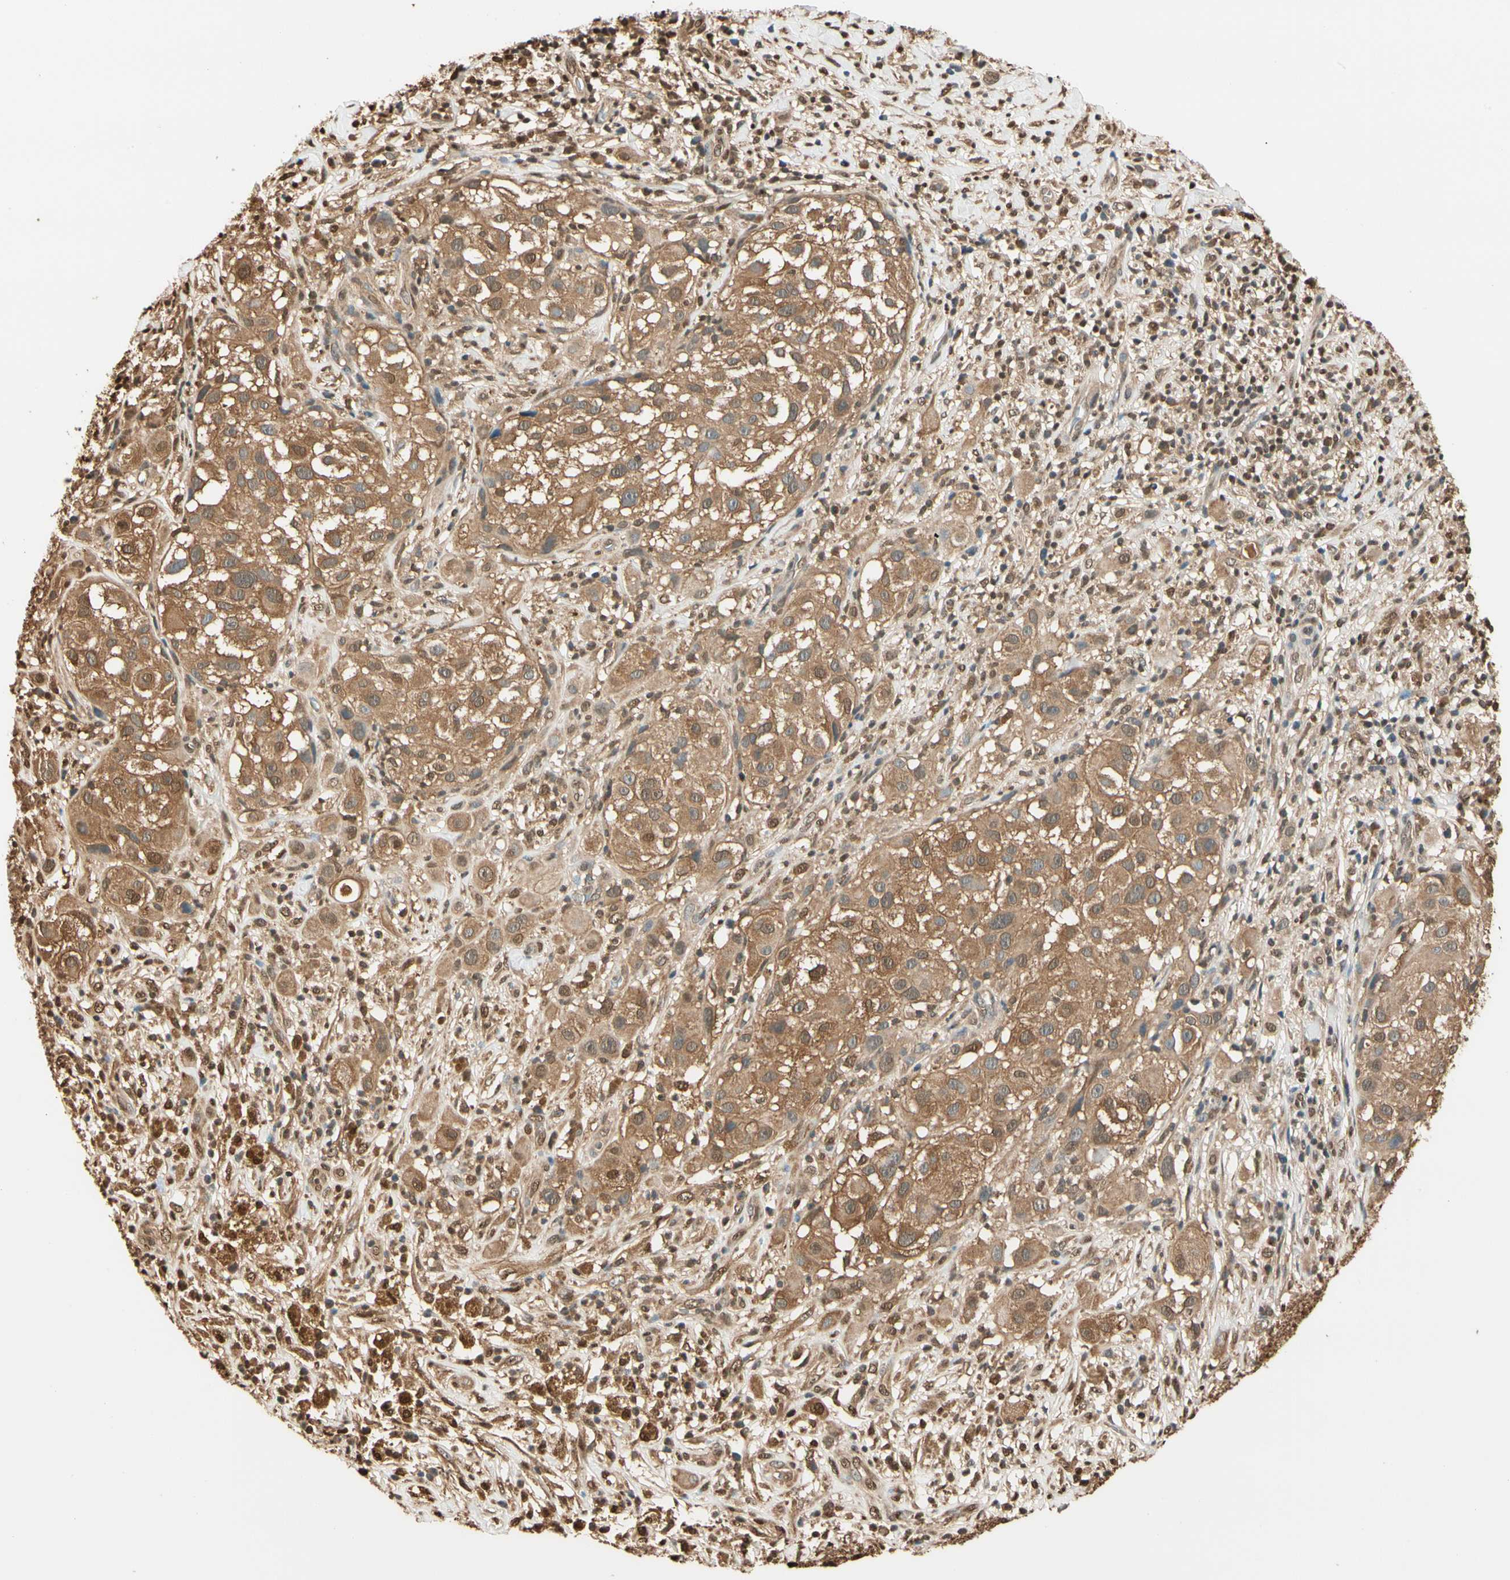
{"staining": {"intensity": "moderate", "quantity": ">75%", "location": "cytoplasmic/membranous"}, "tissue": "melanoma", "cell_type": "Tumor cells", "image_type": "cancer", "snomed": [{"axis": "morphology", "description": "Necrosis, NOS"}, {"axis": "morphology", "description": "Malignant melanoma, NOS"}, {"axis": "topography", "description": "Skin"}], "caption": "A high-resolution histopathology image shows immunohistochemistry staining of malignant melanoma, which exhibits moderate cytoplasmic/membranous expression in approximately >75% of tumor cells.", "gene": "PNCK", "patient": {"sex": "female", "age": 87}}